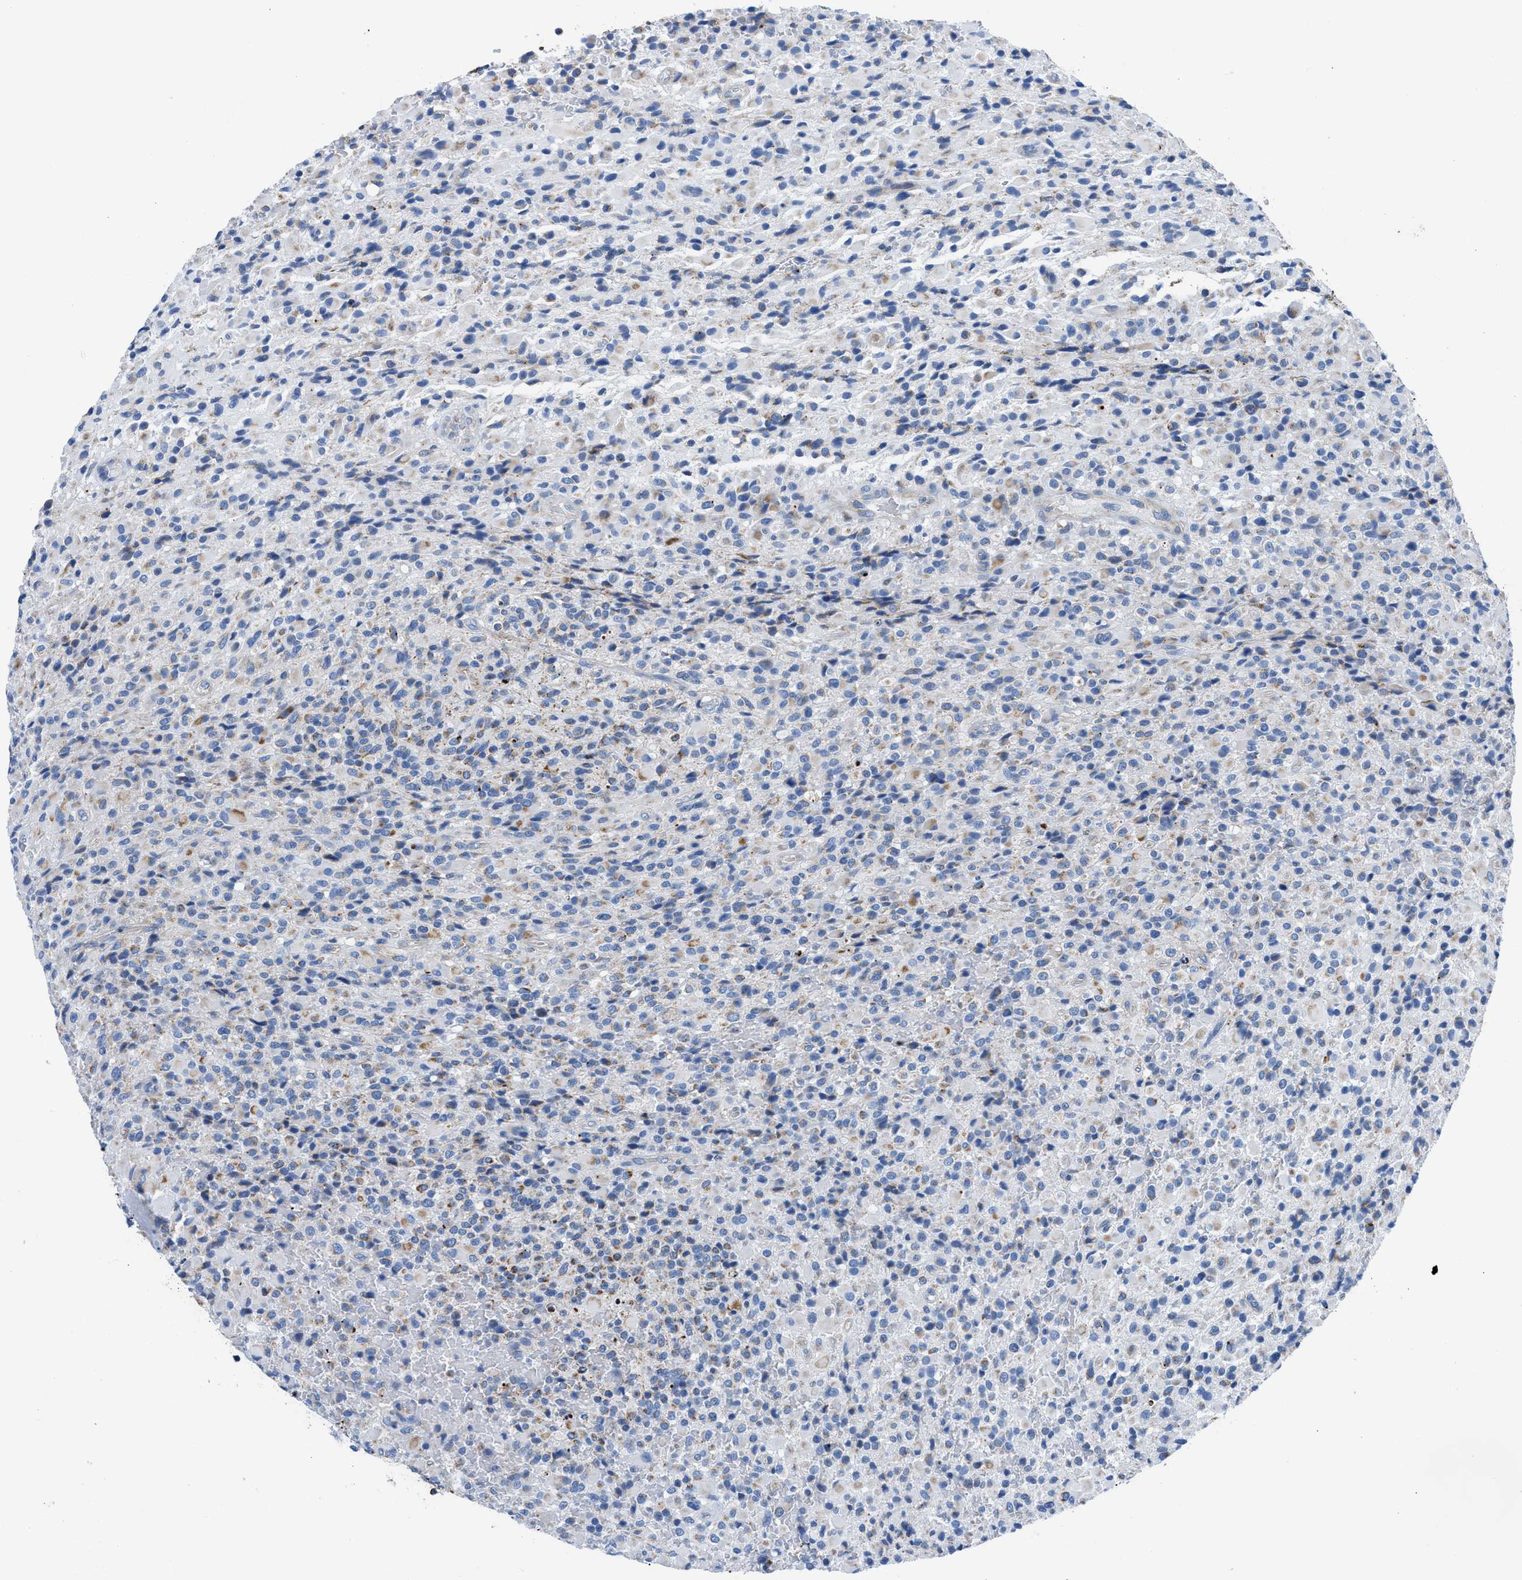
{"staining": {"intensity": "negative", "quantity": "none", "location": "none"}, "tissue": "glioma", "cell_type": "Tumor cells", "image_type": "cancer", "snomed": [{"axis": "morphology", "description": "Glioma, malignant, High grade"}, {"axis": "topography", "description": "Brain"}], "caption": "Histopathology image shows no significant protein positivity in tumor cells of malignant high-grade glioma.", "gene": "ZDHHC3", "patient": {"sex": "male", "age": 71}}